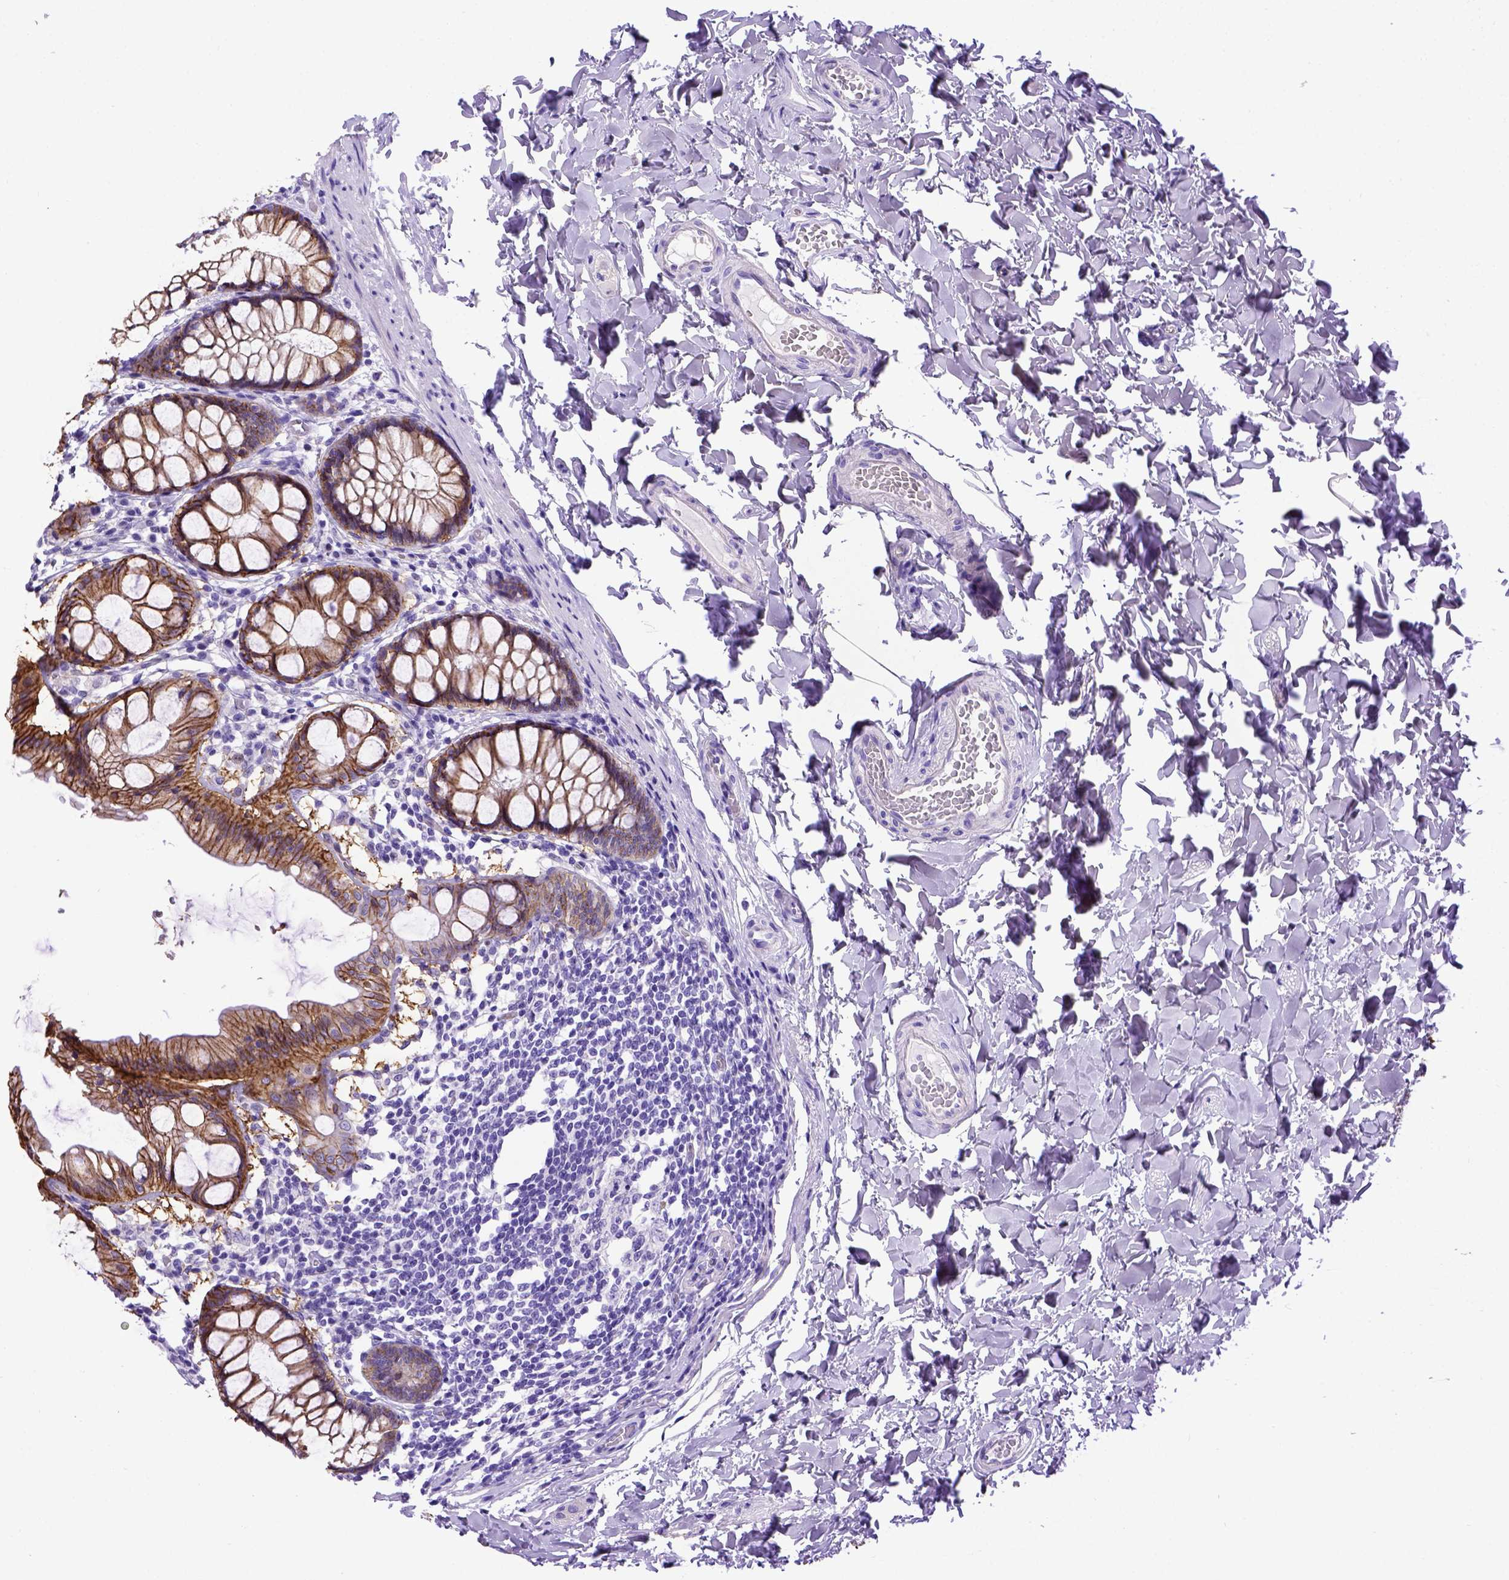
{"staining": {"intensity": "negative", "quantity": "none", "location": "none"}, "tissue": "colon", "cell_type": "Endothelial cells", "image_type": "normal", "snomed": [{"axis": "morphology", "description": "Normal tissue, NOS"}, {"axis": "topography", "description": "Colon"}], "caption": "Photomicrograph shows no significant protein staining in endothelial cells of normal colon. The staining is performed using DAB brown chromogen with nuclei counter-stained in using hematoxylin.", "gene": "ADAM12", "patient": {"sex": "male", "age": 47}}